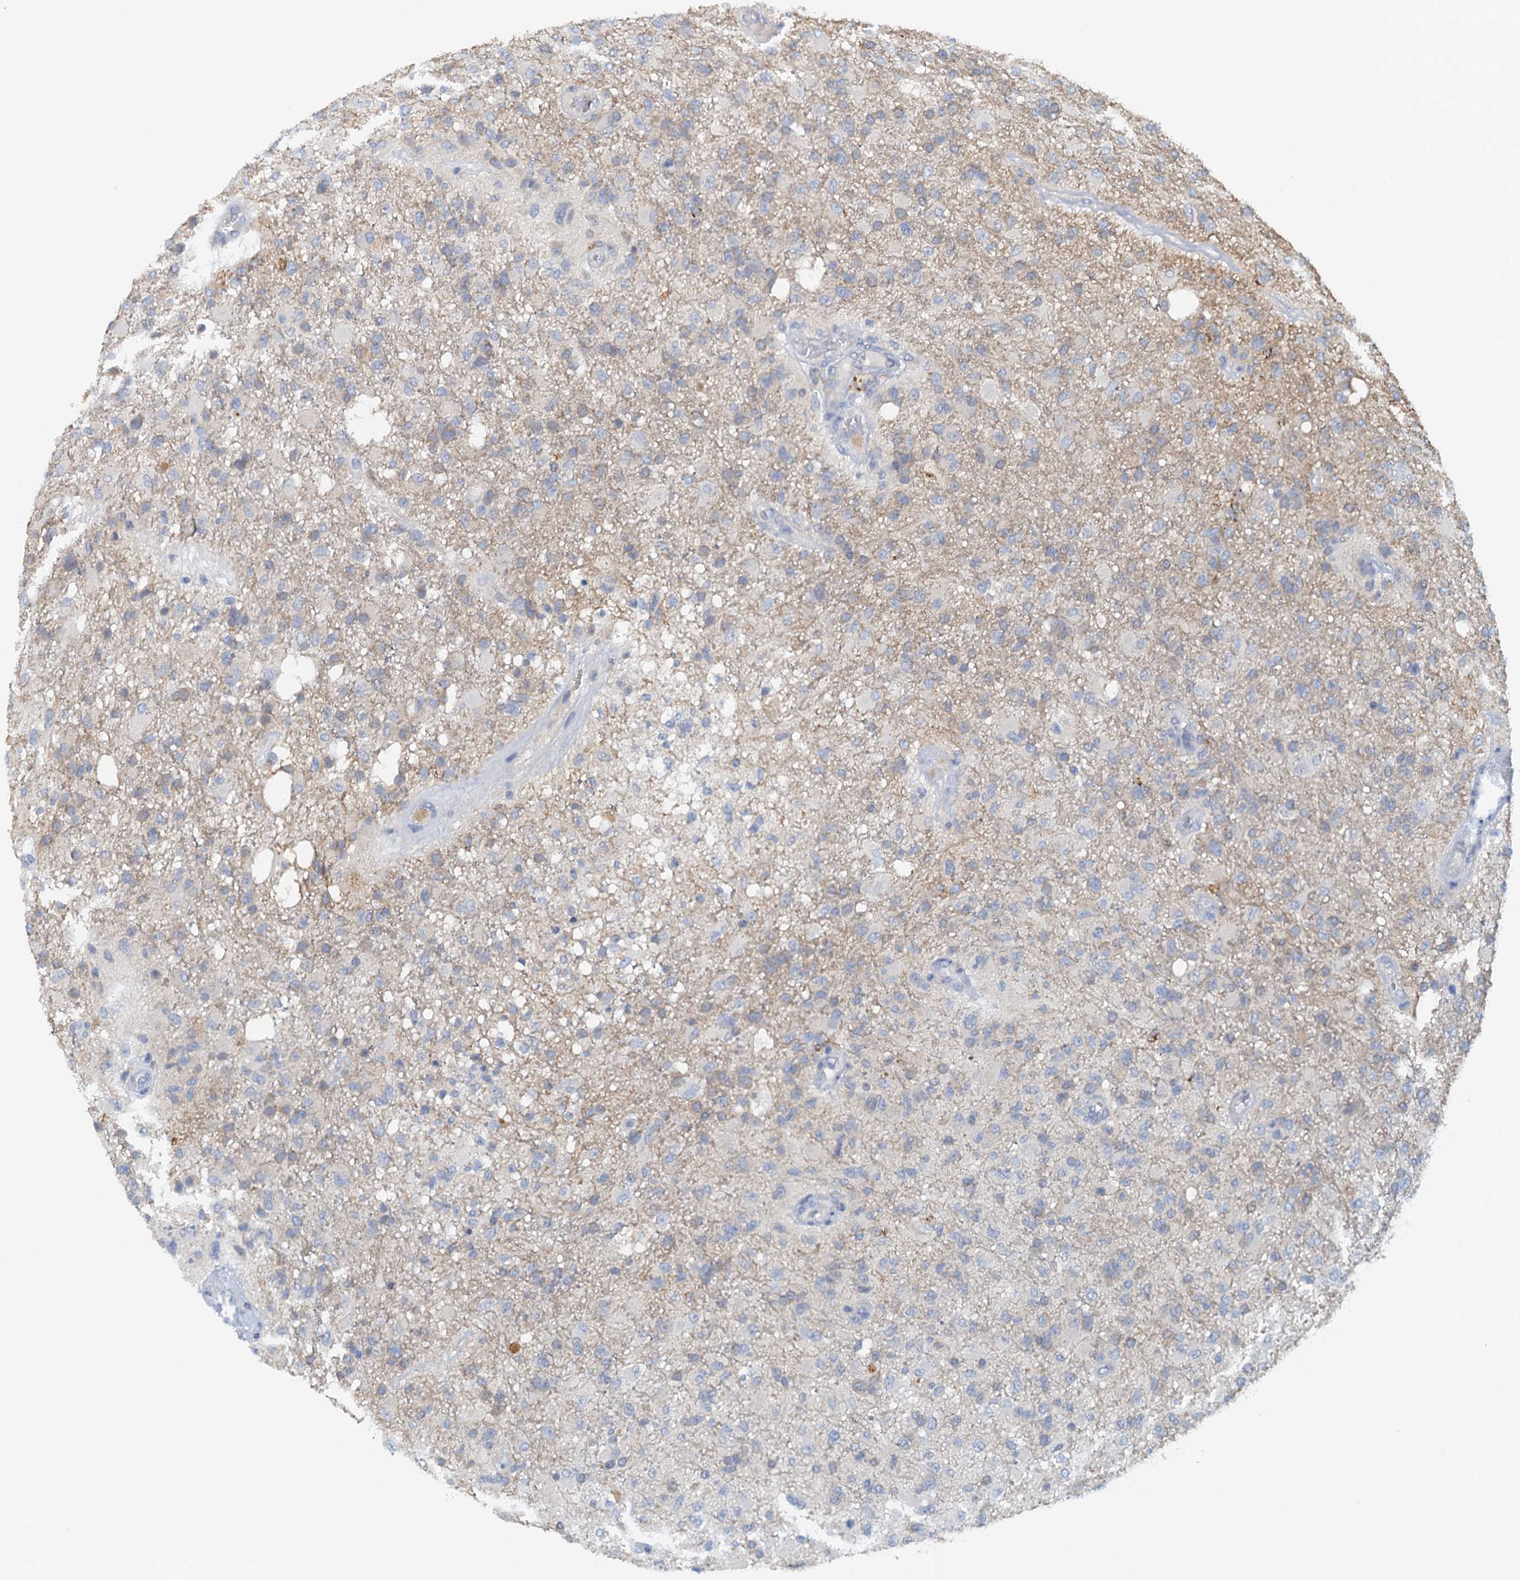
{"staining": {"intensity": "weak", "quantity": "<25%", "location": "cytoplasmic/membranous"}, "tissue": "glioma", "cell_type": "Tumor cells", "image_type": "cancer", "snomed": [{"axis": "morphology", "description": "Glioma, malignant, High grade"}, {"axis": "topography", "description": "Brain"}], "caption": "An image of human malignant glioma (high-grade) is negative for staining in tumor cells.", "gene": "DTD1", "patient": {"sex": "female", "age": 74}}